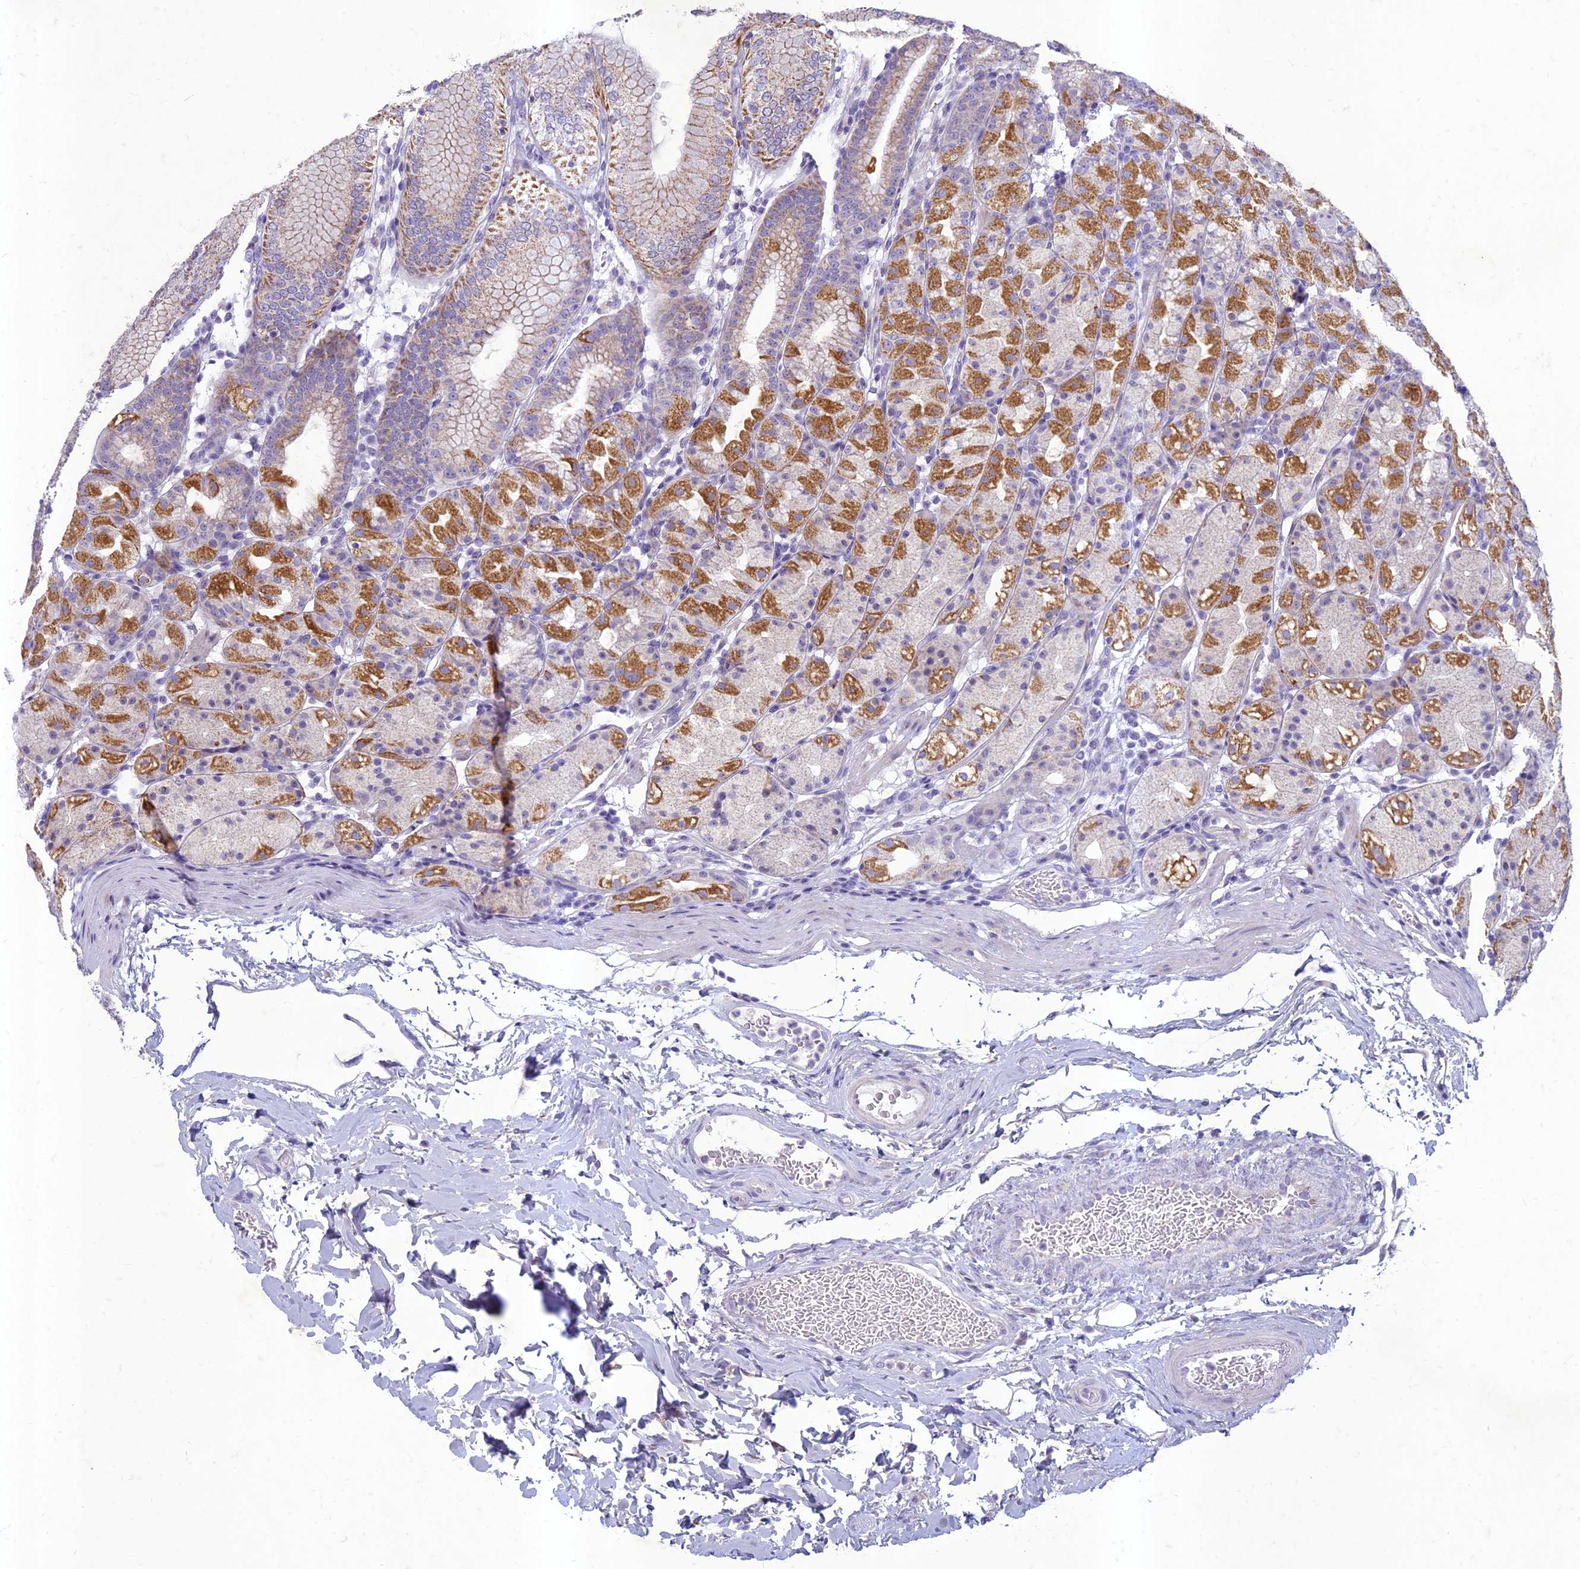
{"staining": {"intensity": "strong", "quantity": "<25%", "location": "cytoplasmic/membranous"}, "tissue": "stomach", "cell_type": "Glandular cells", "image_type": "normal", "snomed": [{"axis": "morphology", "description": "Normal tissue, NOS"}, {"axis": "topography", "description": "Stomach, upper"}], "caption": "High-power microscopy captured an immunohistochemistry (IHC) histopathology image of normal stomach, revealing strong cytoplasmic/membranous expression in approximately <25% of glandular cells.", "gene": "HIGD1A", "patient": {"sex": "male", "age": 48}}